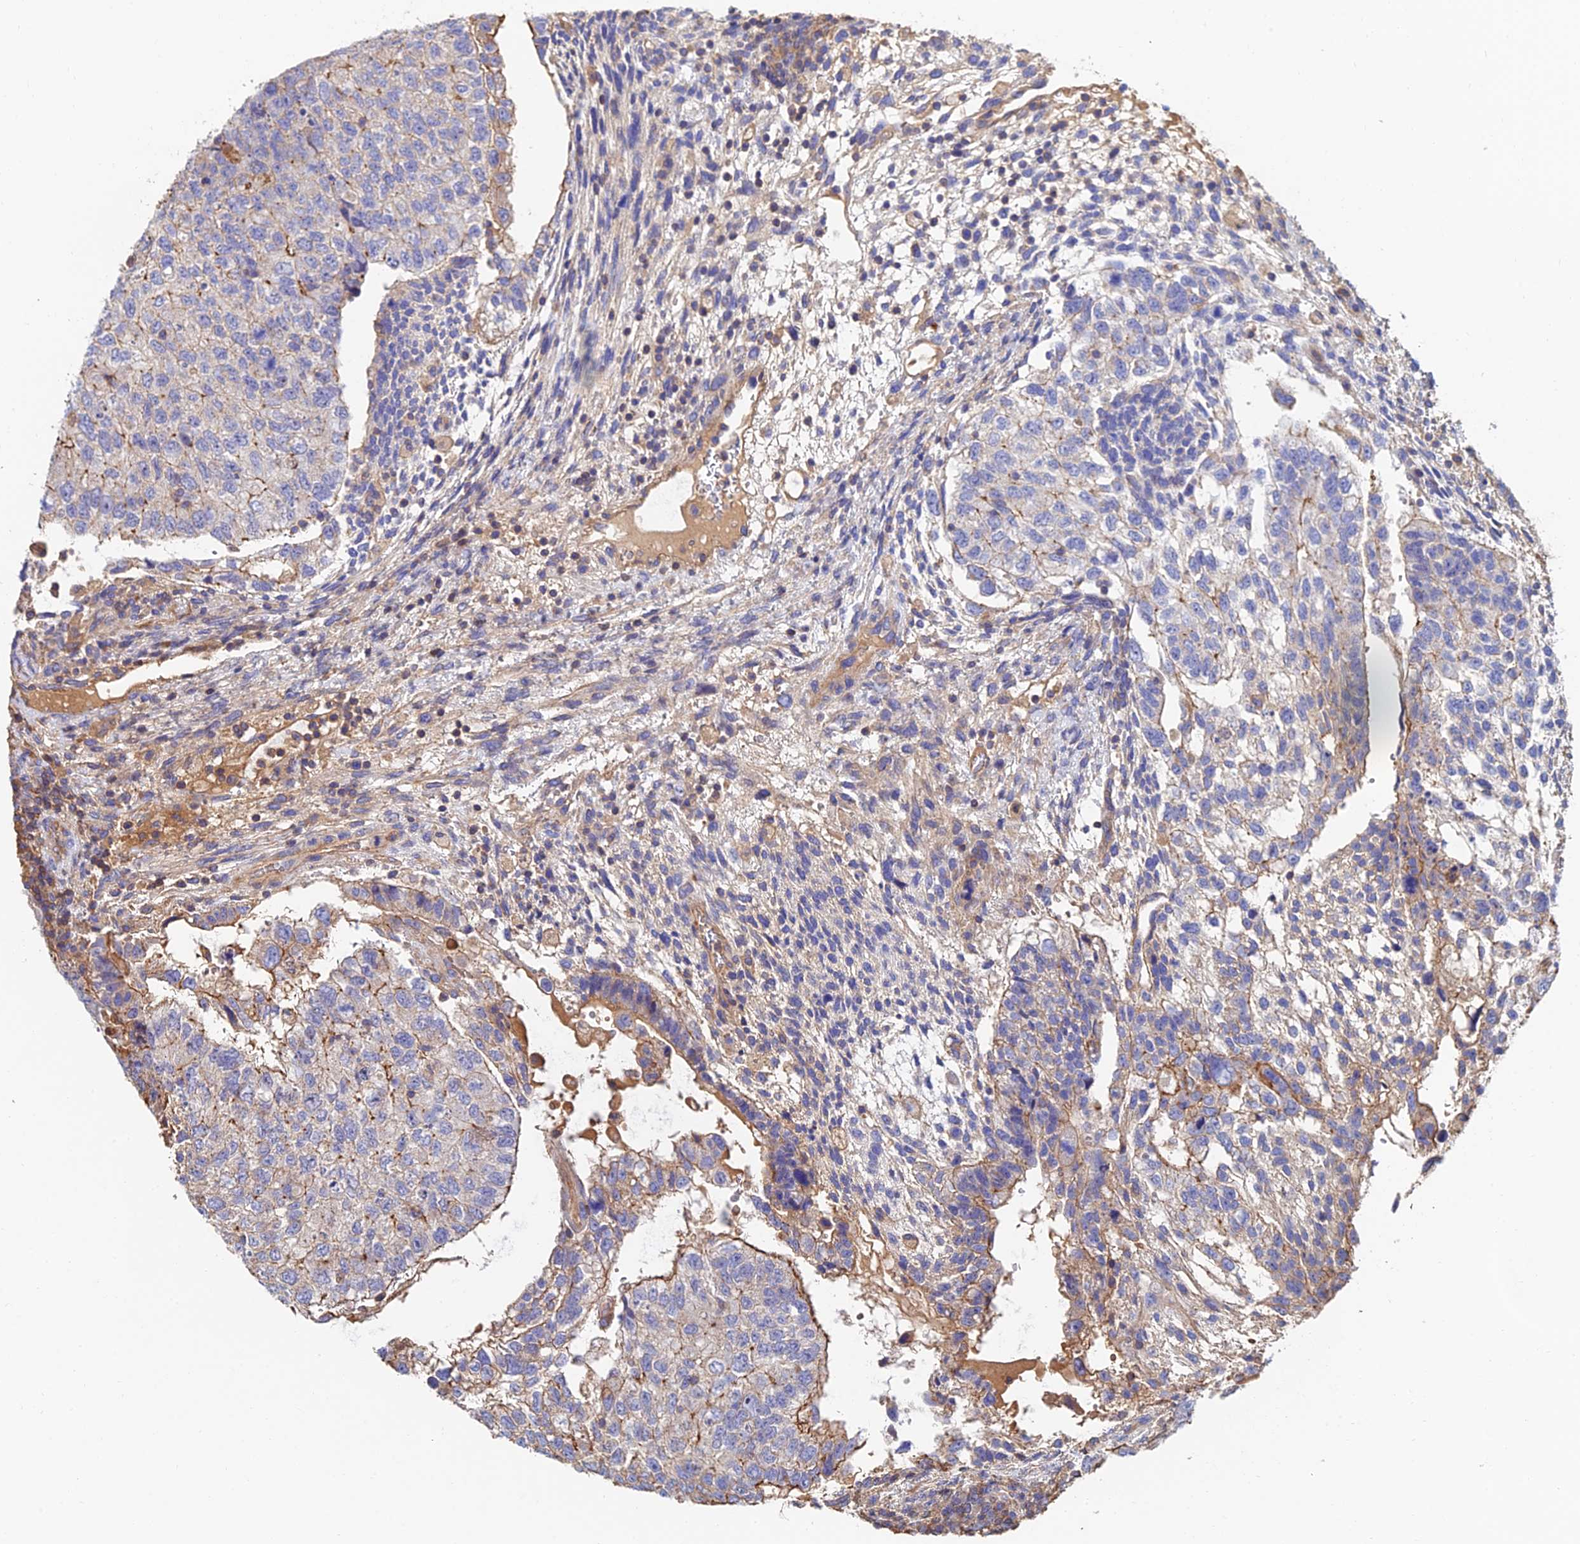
{"staining": {"intensity": "negative", "quantity": "none", "location": "none"}, "tissue": "testis cancer", "cell_type": "Tumor cells", "image_type": "cancer", "snomed": [{"axis": "morphology", "description": "Normal tissue, NOS"}, {"axis": "morphology", "description": "Carcinoma, Embryonal, NOS"}, {"axis": "topography", "description": "Testis"}], "caption": "Immunohistochemistry (IHC) photomicrograph of testis cancer (embryonal carcinoma) stained for a protein (brown), which exhibits no staining in tumor cells.", "gene": "EXT1", "patient": {"sex": "male", "age": 36}}